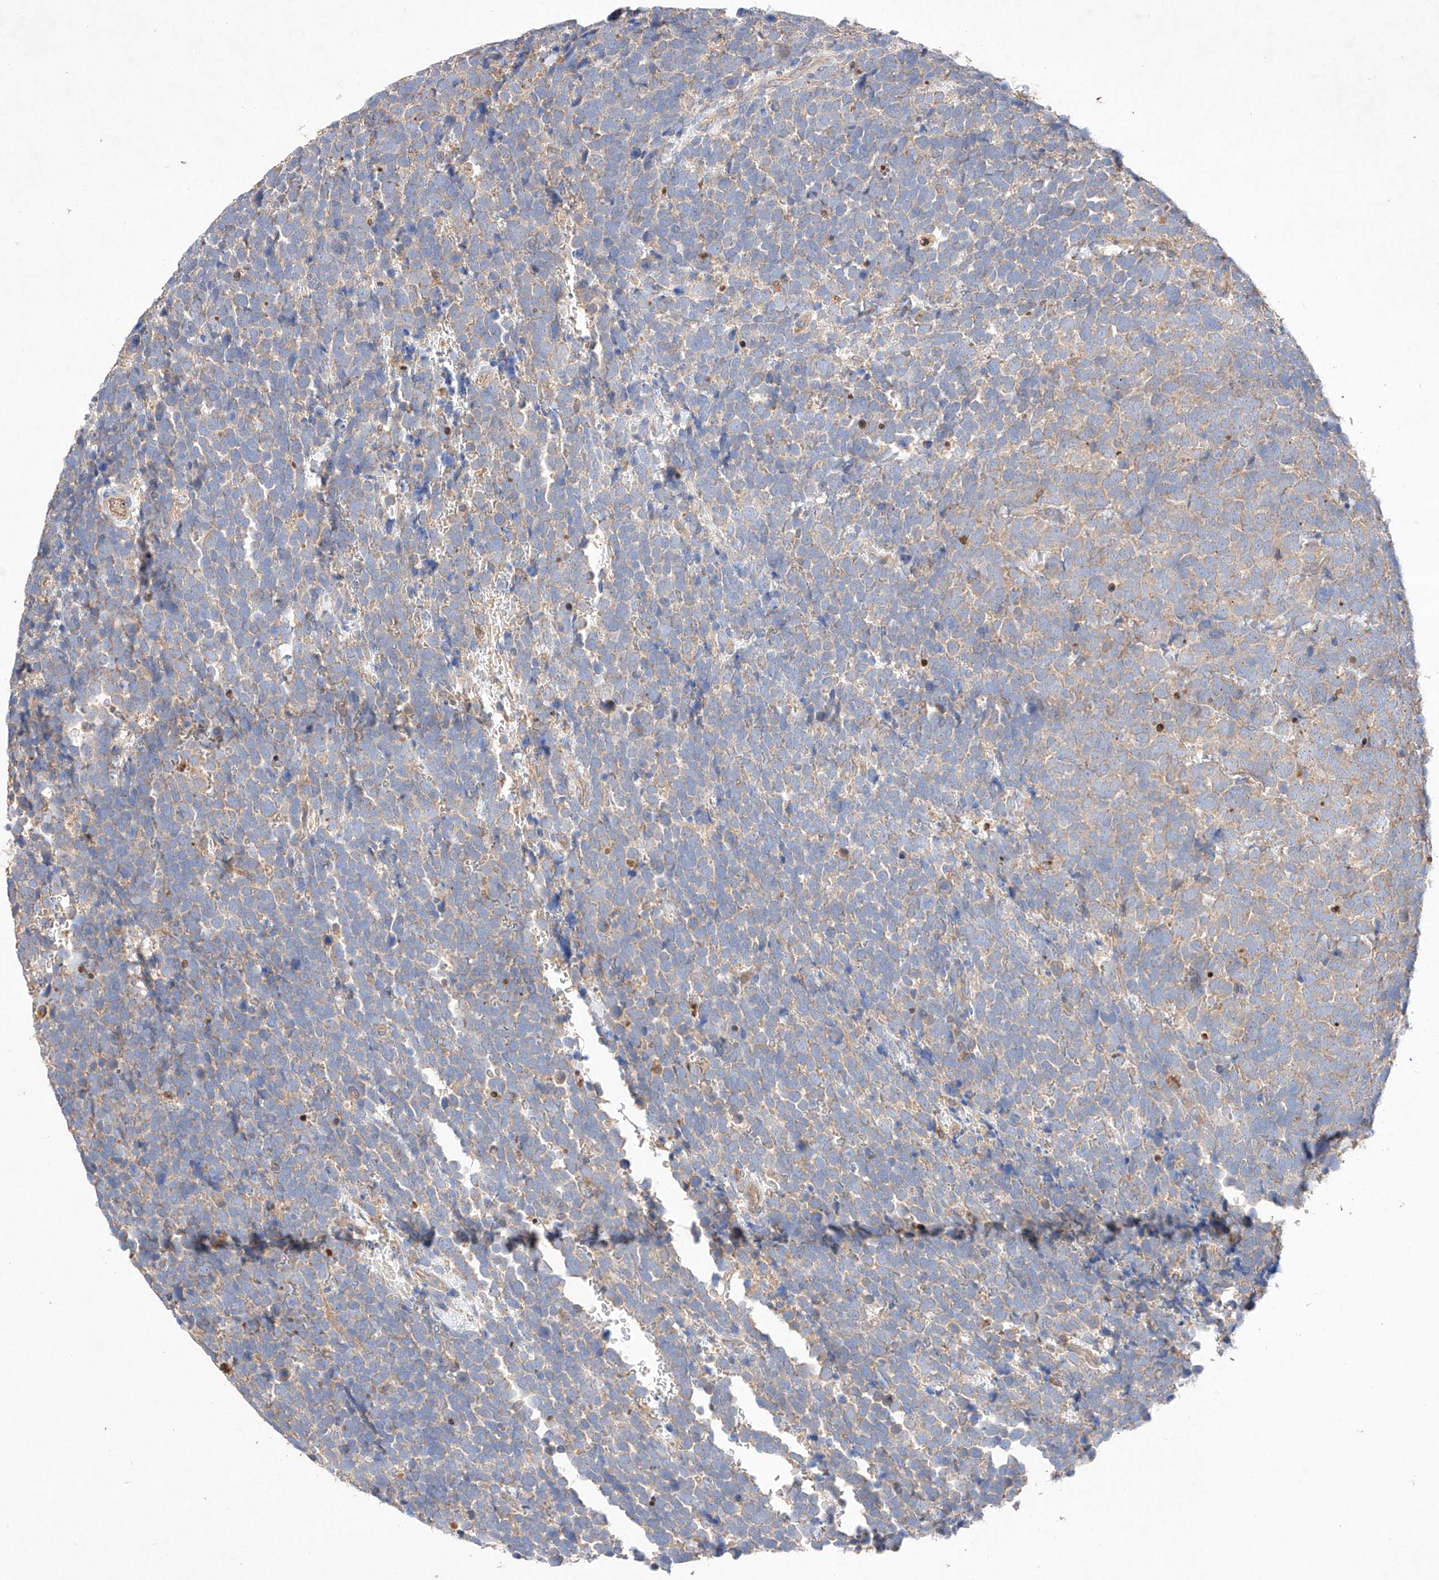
{"staining": {"intensity": "weak", "quantity": "25%-75%", "location": "cytoplasmic/membranous"}, "tissue": "urothelial cancer", "cell_type": "Tumor cells", "image_type": "cancer", "snomed": [{"axis": "morphology", "description": "Urothelial carcinoma, High grade"}, {"axis": "topography", "description": "Urinary bladder"}], "caption": "Immunohistochemistry (IHC) (DAB) staining of human urothelial carcinoma (high-grade) displays weak cytoplasmic/membranous protein positivity in approximately 25%-75% of tumor cells.", "gene": "C6orf62", "patient": {"sex": "female", "age": 82}}